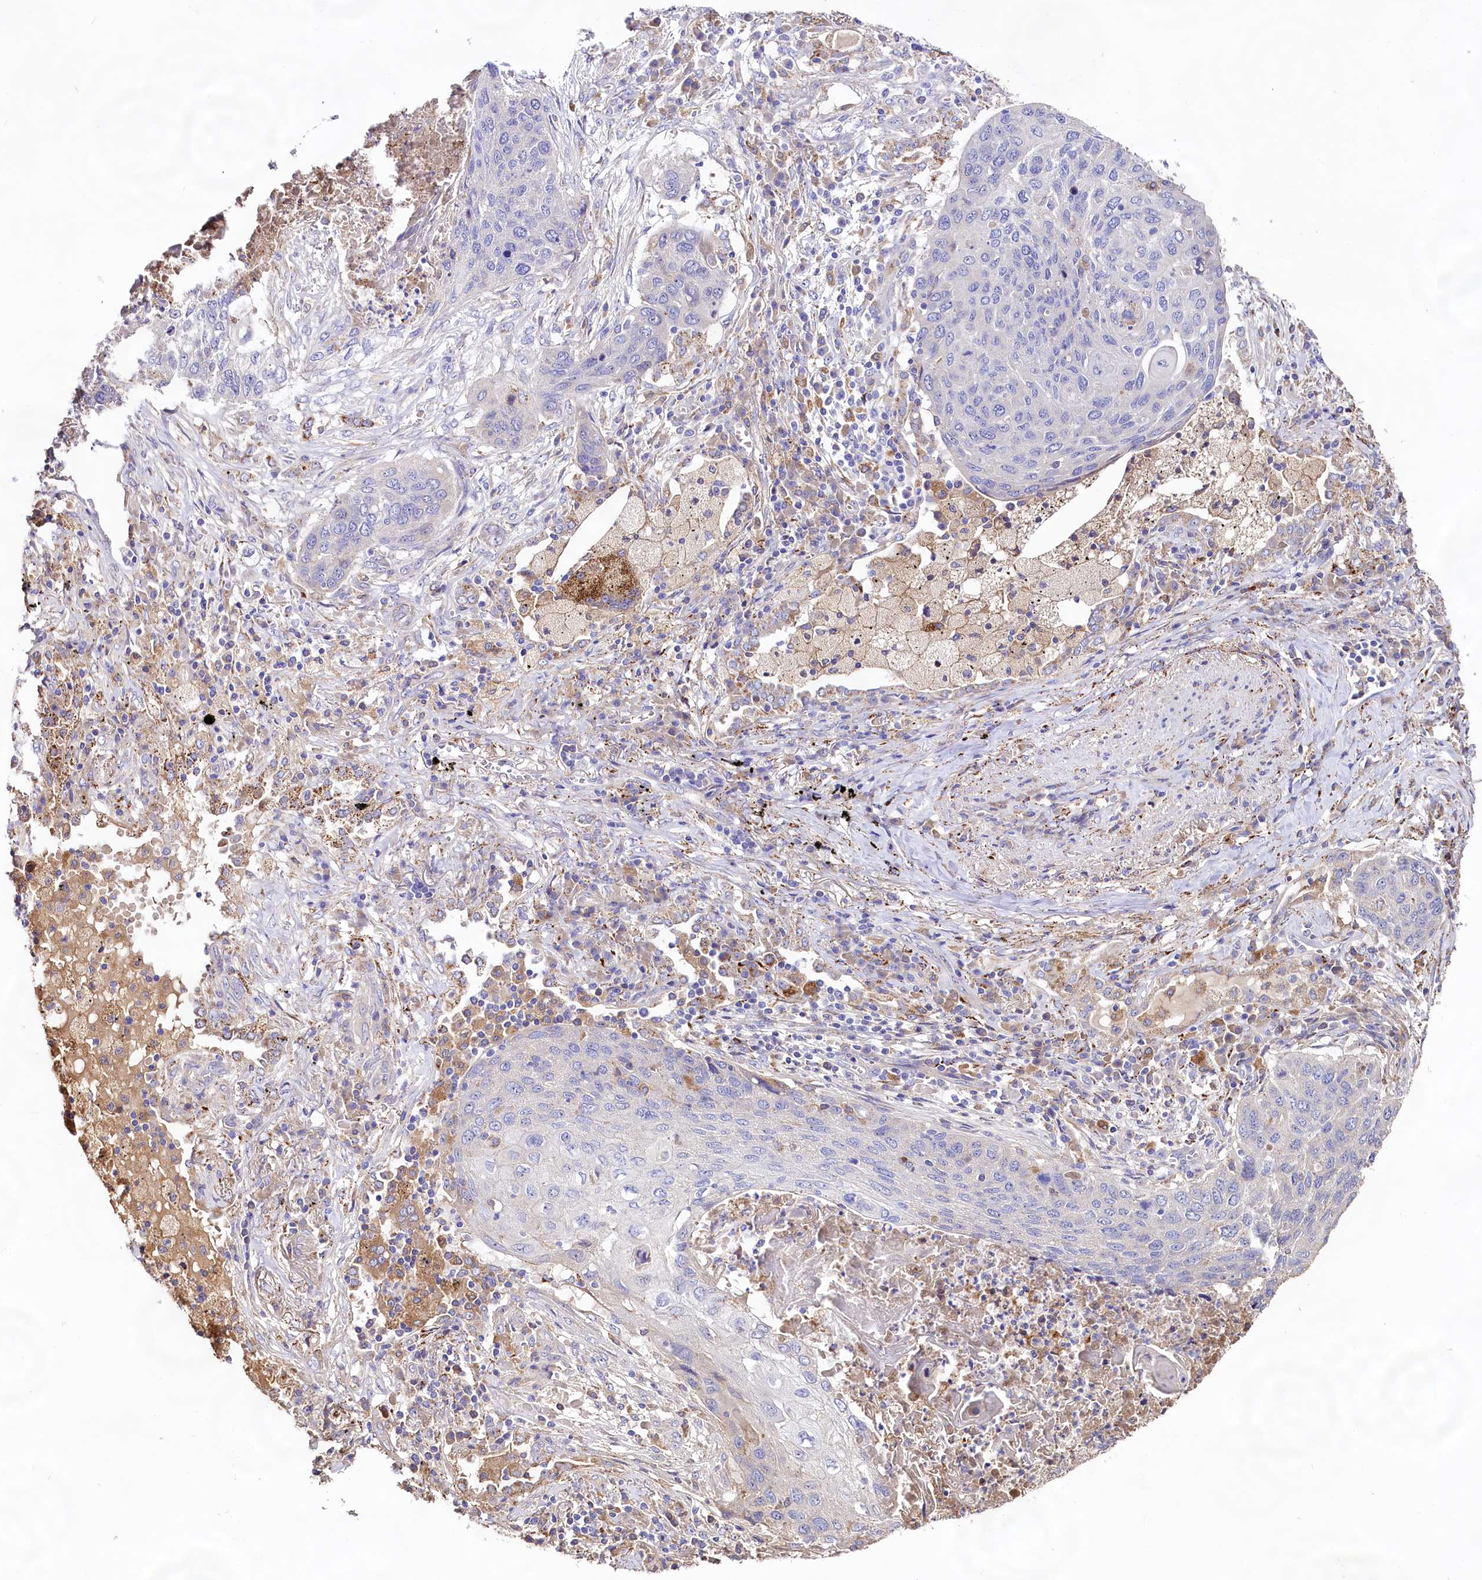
{"staining": {"intensity": "negative", "quantity": "none", "location": "none"}, "tissue": "lung cancer", "cell_type": "Tumor cells", "image_type": "cancer", "snomed": [{"axis": "morphology", "description": "Squamous cell carcinoma, NOS"}, {"axis": "topography", "description": "Lung"}], "caption": "Immunohistochemistry micrograph of human lung cancer (squamous cell carcinoma) stained for a protein (brown), which displays no staining in tumor cells.", "gene": "DMXL2", "patient": {"sex": "female", "age": 63}}